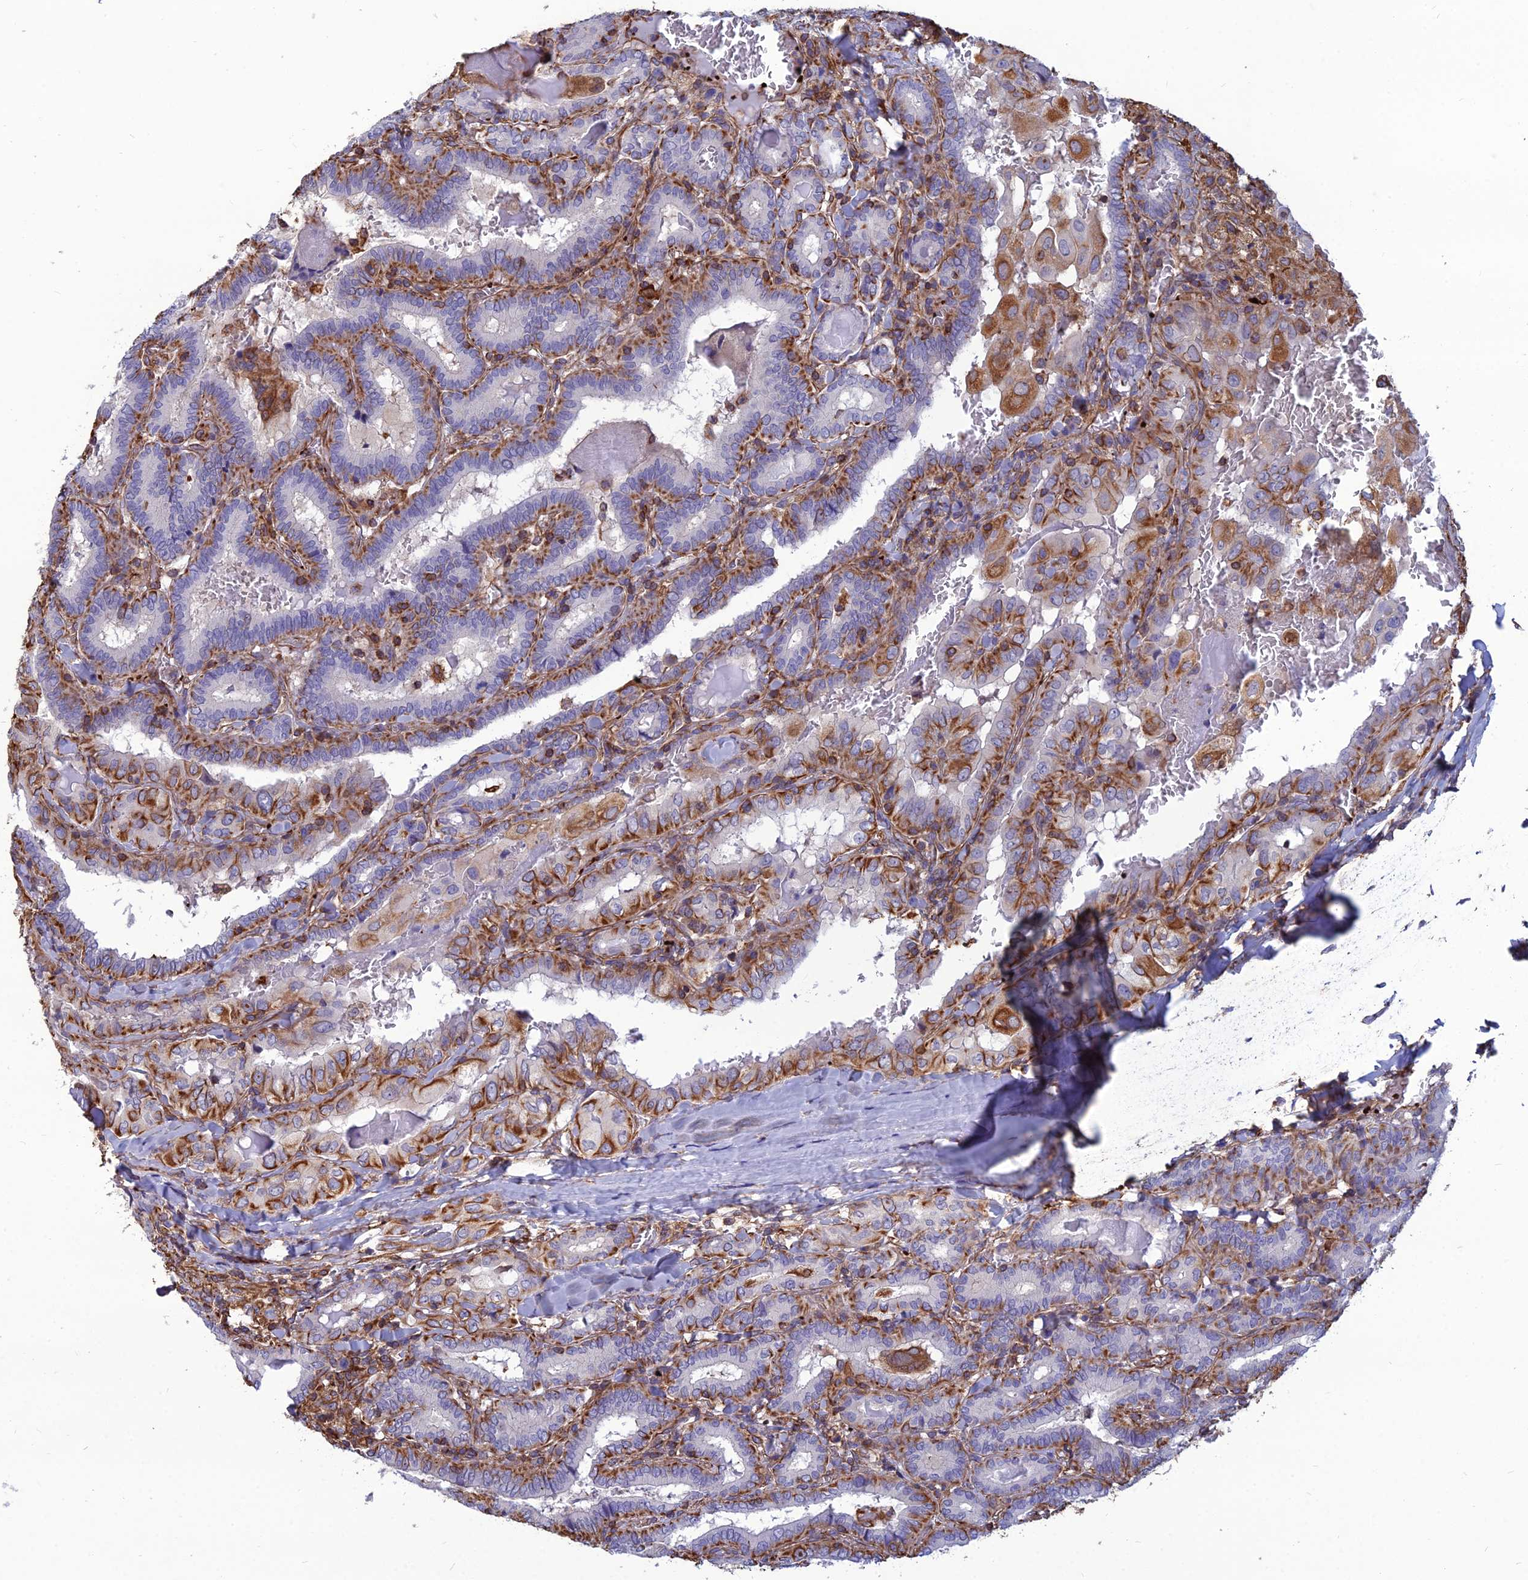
{"staining": {"intensity": "strong", "quantity": "25%-75%", "location": "cytoplasmic/membranous"}, "tissue": "thyroid cancer", "cell_type": "Tumor cells", "image_type": "cancer", "snomed": [{"axis": "morphology", "description": "Papillary adenocarcinoma, NOS"}, {"axis": "topography", "description": "Thyroid gland"}], "caption": "Tumor cells display strong cytoplasmic/membranous staining in about 25%-75% of cells in papillary adenocarcinoma (thyroid).", "gene": "PSMD11", "patient": {"sex": "female", "age": 72}}